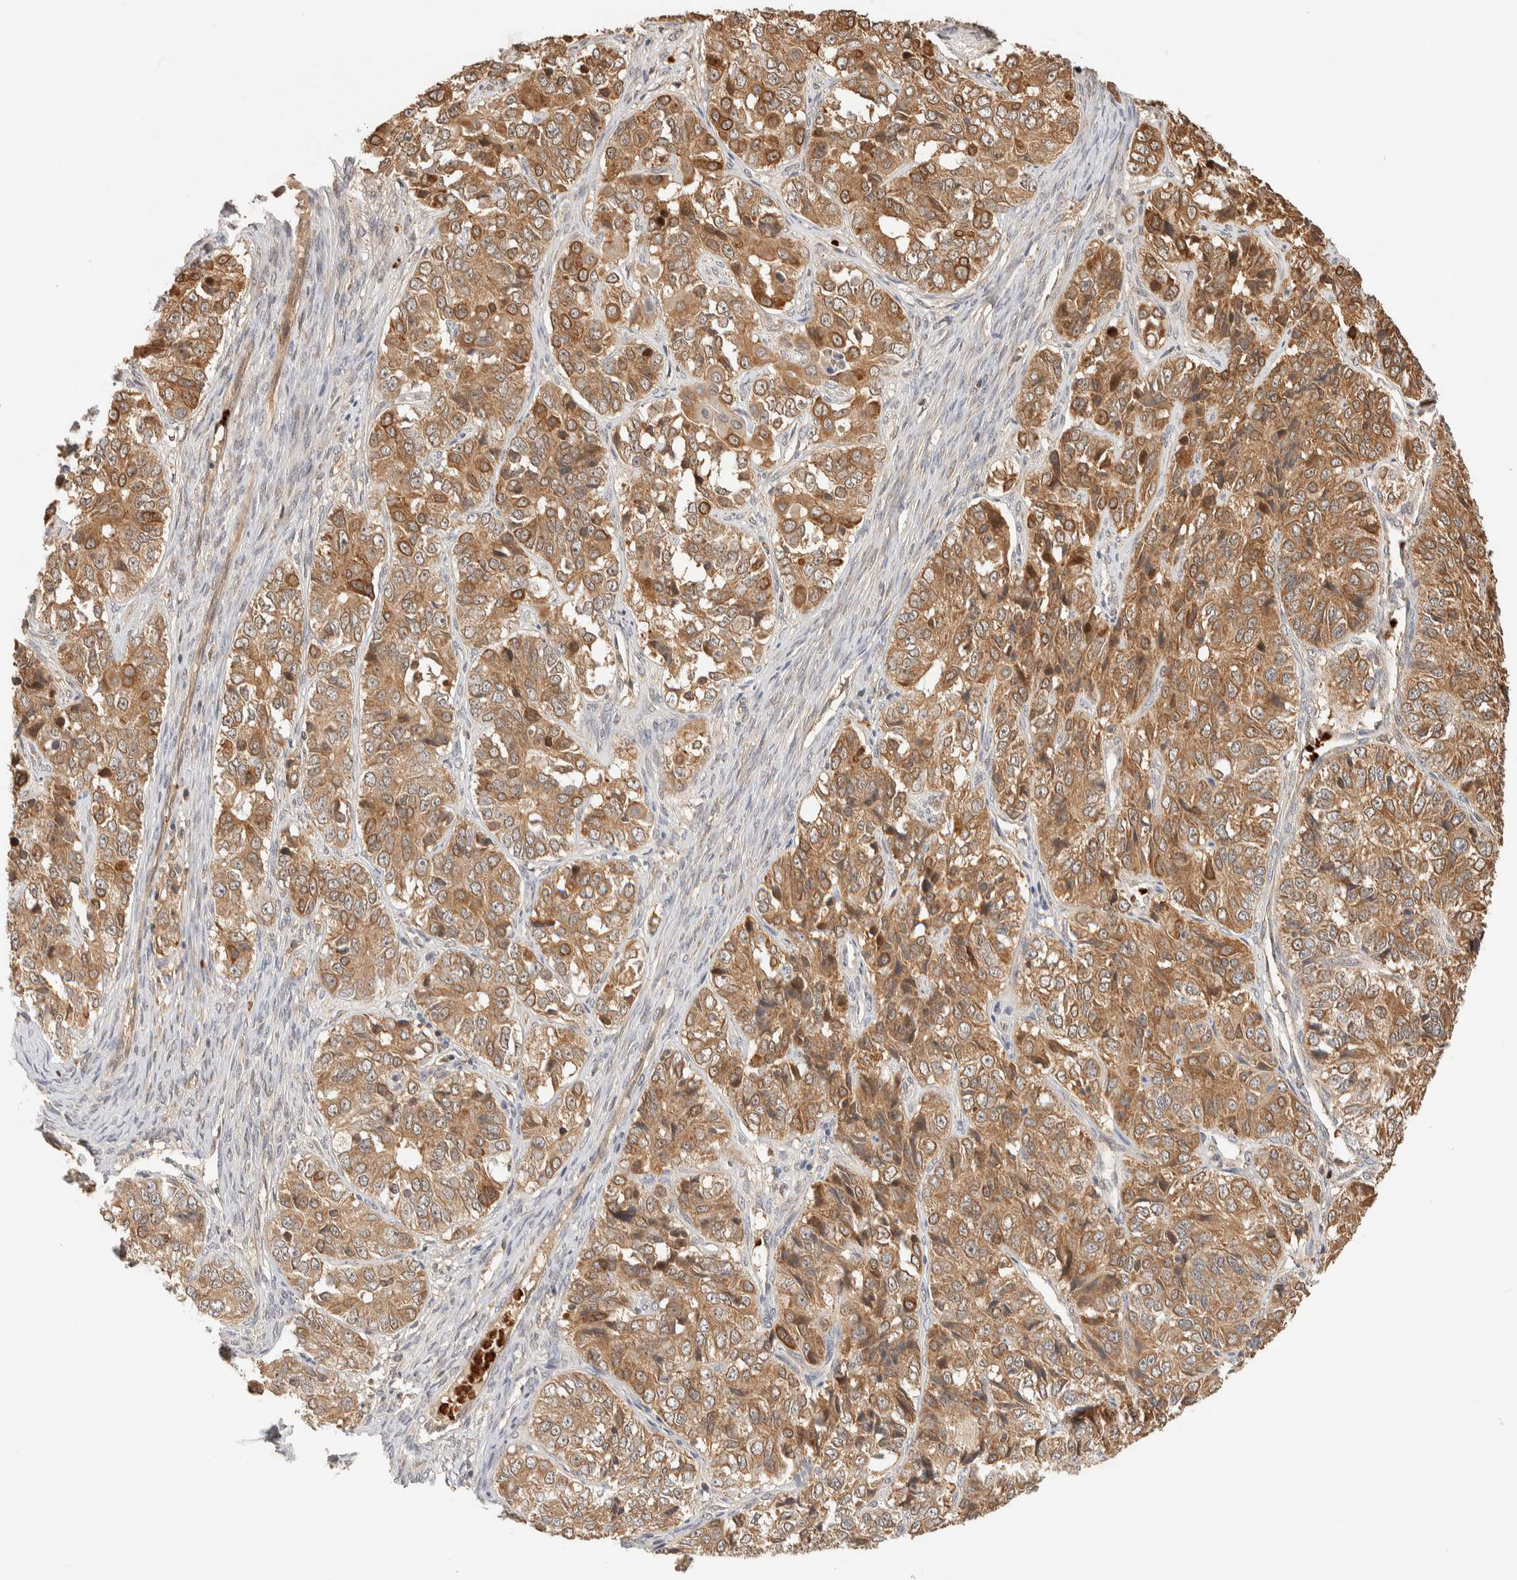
{"staining": {"intensity": "moderate", "quantity": ">75%", "location": "cytoplasmic/membranous"}, "tissue": "ovarian cancer", "cell_type": "Tumor cells", "image_type": "cancer", "snomed": [{"axis": "morphology", "description": "Carcinoma, endometroid"}, {"axis": "topography", "description": "Ovary"}], "caption": "Protein analysis of ovarian endometroid carcinoma tissue reveals moderate cytoplasmic/membranous positivity in approximately >75% of tumor cells. The staining is performed using DAB (3,3'-diaminobenzidine) brown chromogen to label protein expression. The nuclei are counter-stained blue using hematoxylin.", "gene": "TTI2", "patient": {"sex": "female", "age": 51}}